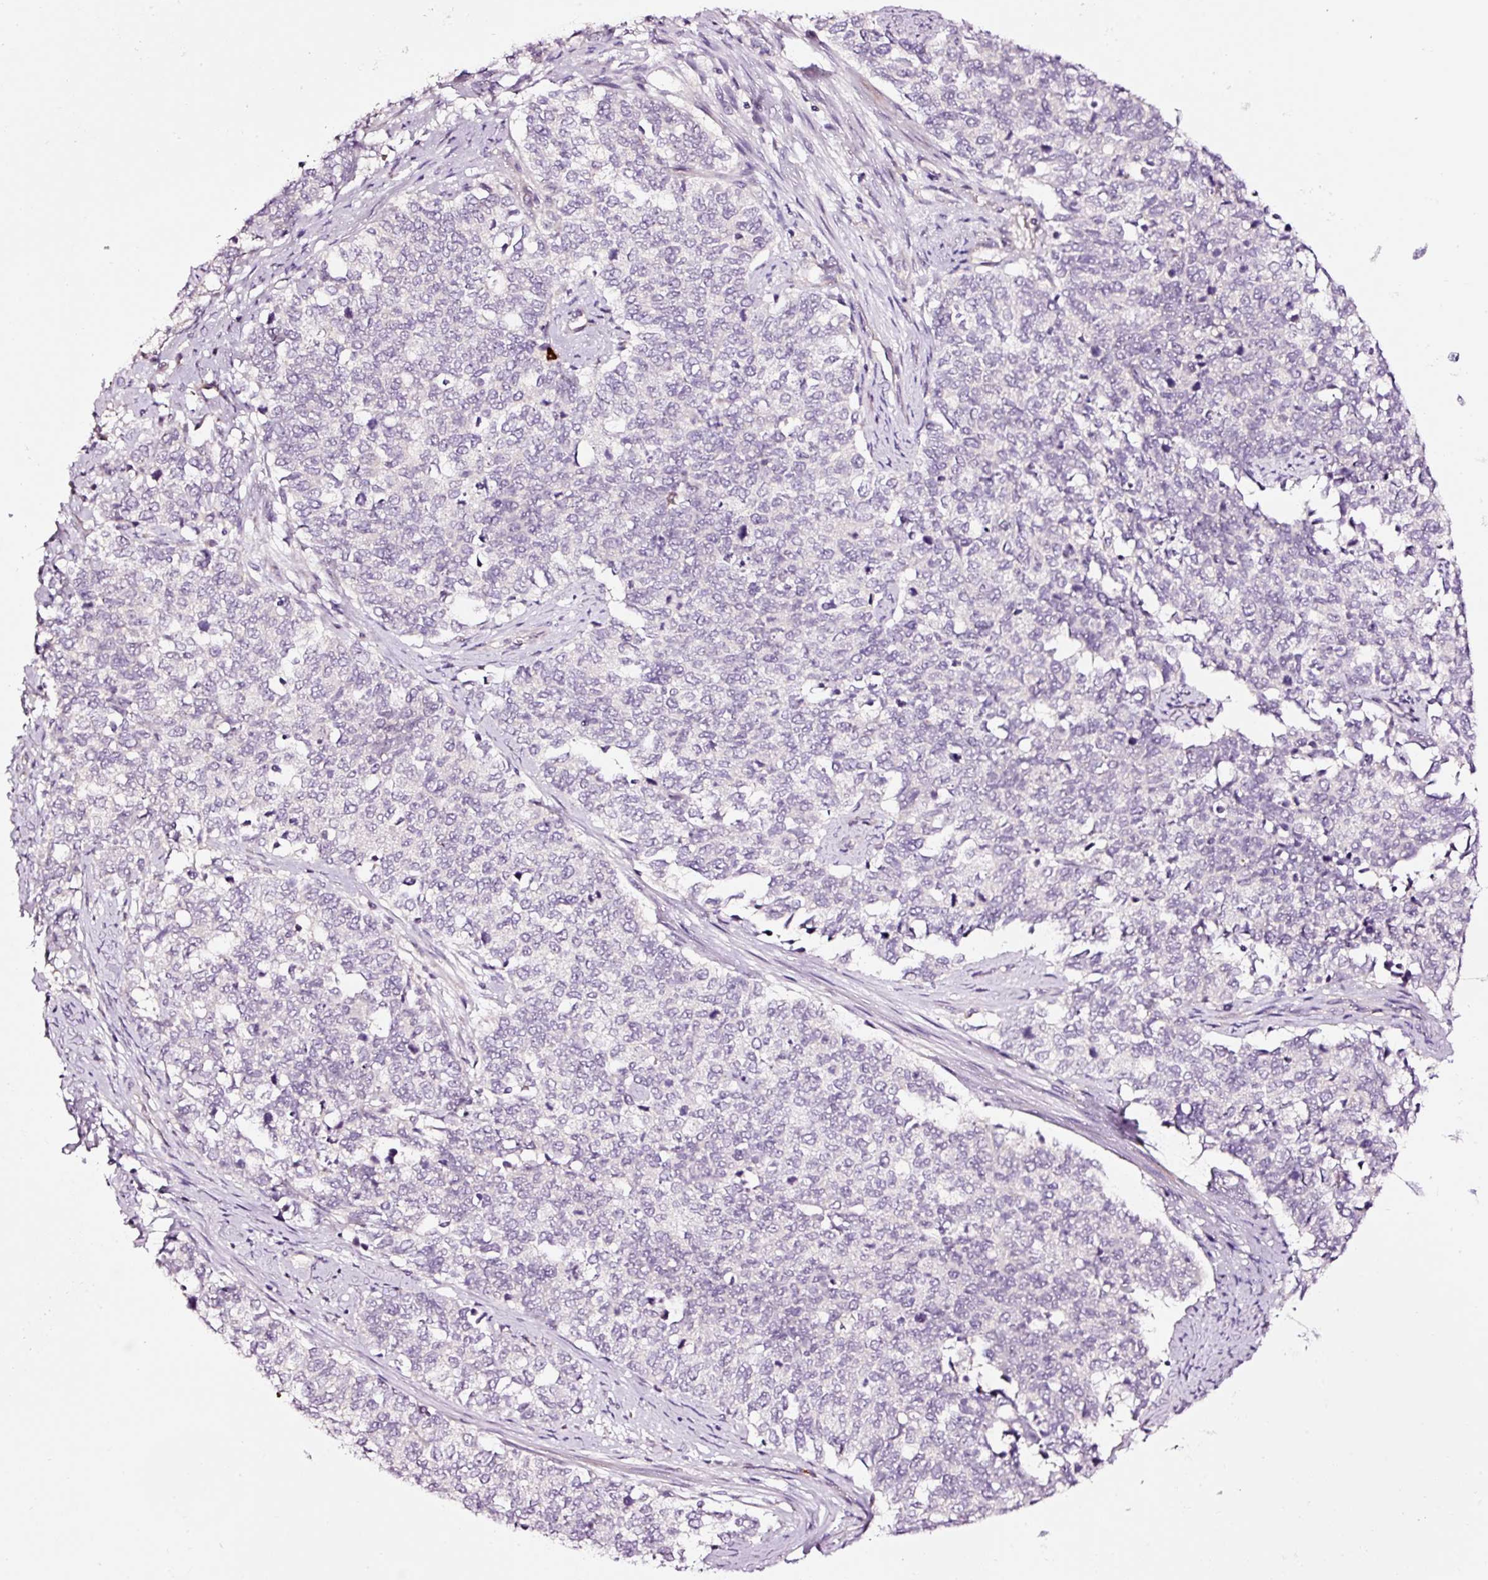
{"staining": {"intensity": "negative", "quantity": "none", "location": "none"}, "tissue": "cervical cancer", "cell_type": "Tumor cells", "image_type": "cancer", "snomed": [{"axis": "morphology", "description": "Squamous cell carcinoma, NOS"}, {"axis": "topography", "description": "Cervix"}], "caption": "DAB (3,3'-diaminobenzidine) immunohistochemical staining of human squamous cell carcinoma (cervical) shows no significant positivity in tumor cells.", "gene": "UTP14A", "patient": {"sex": "female", "age": 63}}